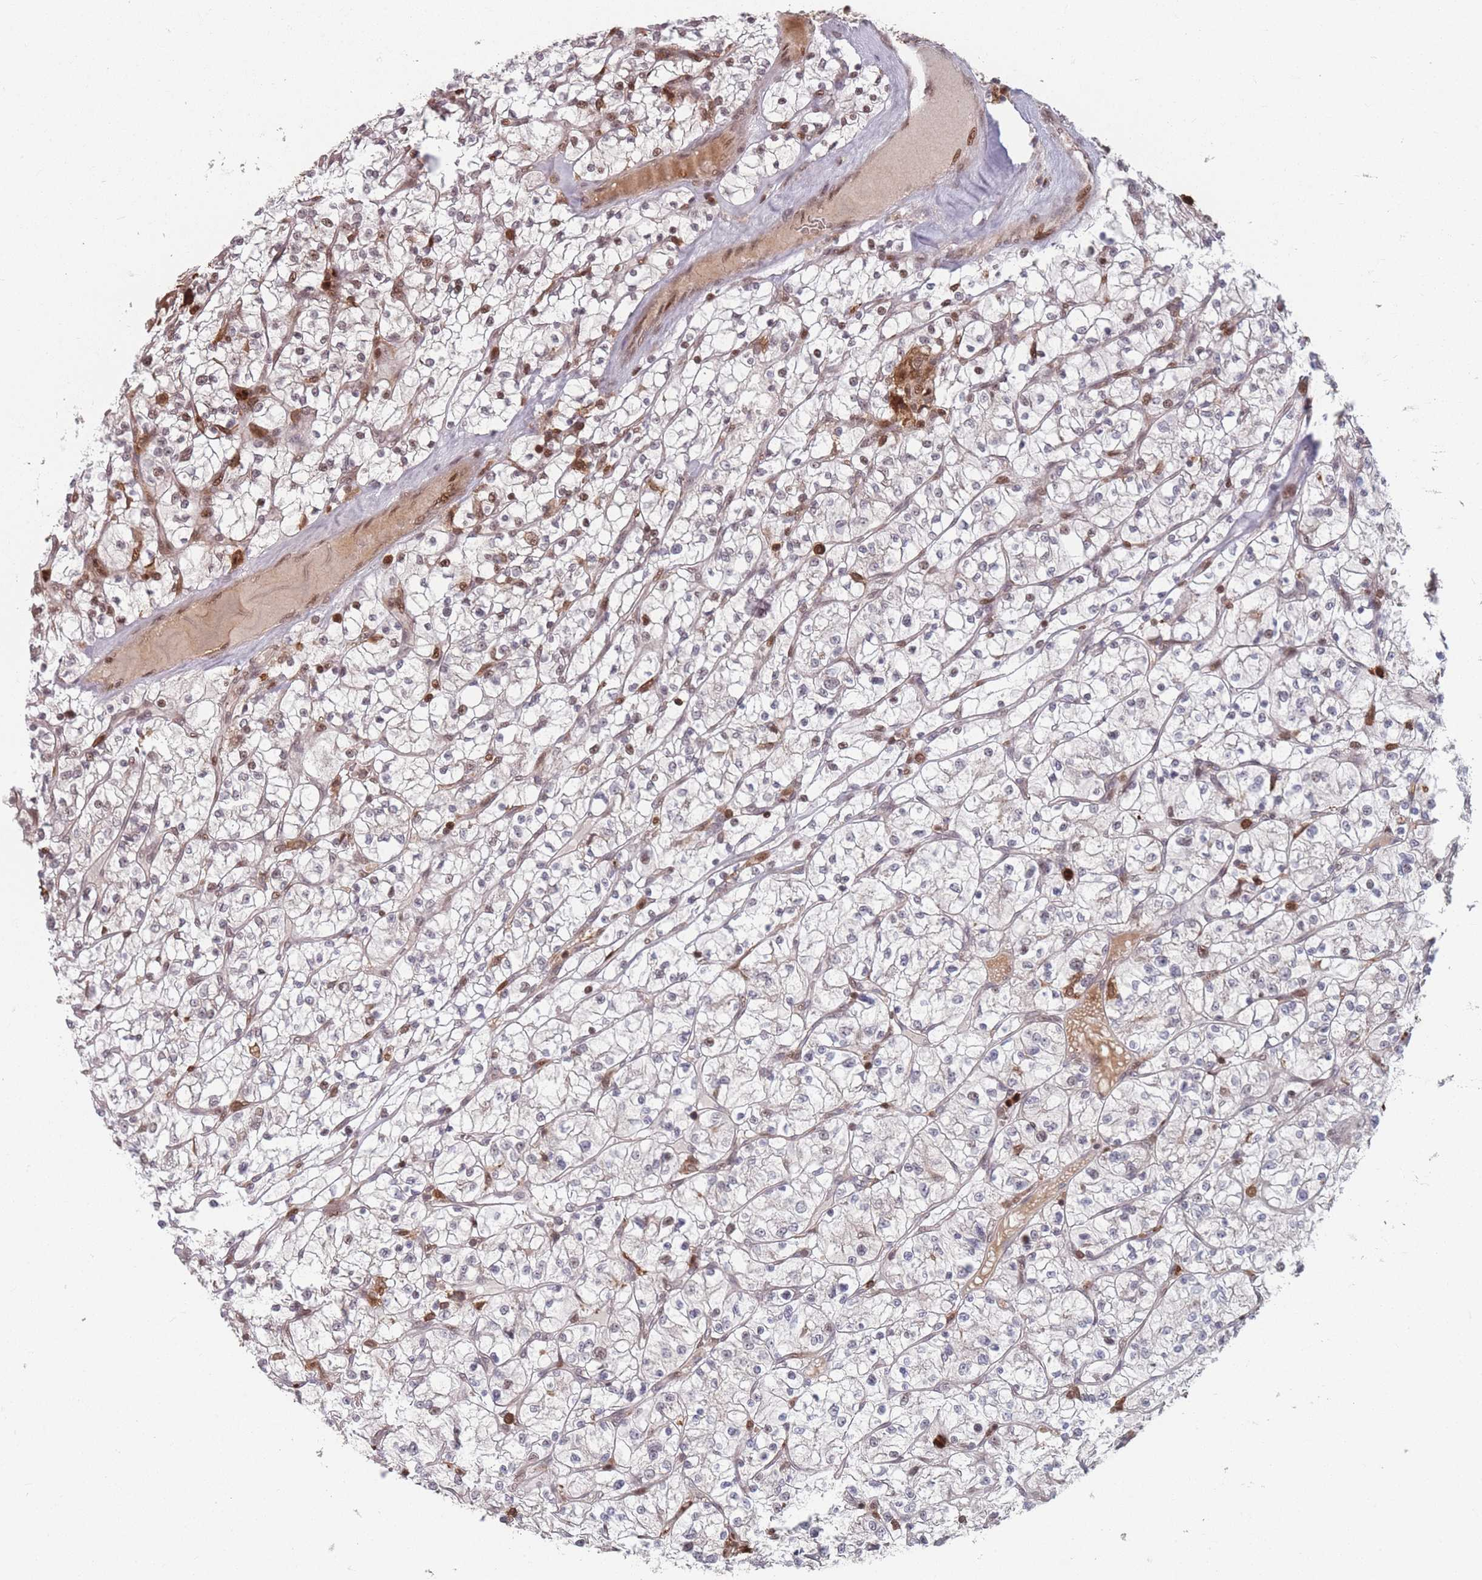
{"staining": {"intensity": "negative", "quantity": "none", "location": "none"}, "tissue": "renal cancer", "cell_type": "Tumor cells", "image_type": "cancer", "snomed": [{"axis": "morphology", "description": "Adenocarcinoma, NOS"}, {"axis": "topography", "description": "Kidney"}], "caption": "Tumor cells show no significant protein staining in renal cancer (adenocarcinoma).", "gene": "WDR55", "patient": {"sex": "female", "age": 64}}